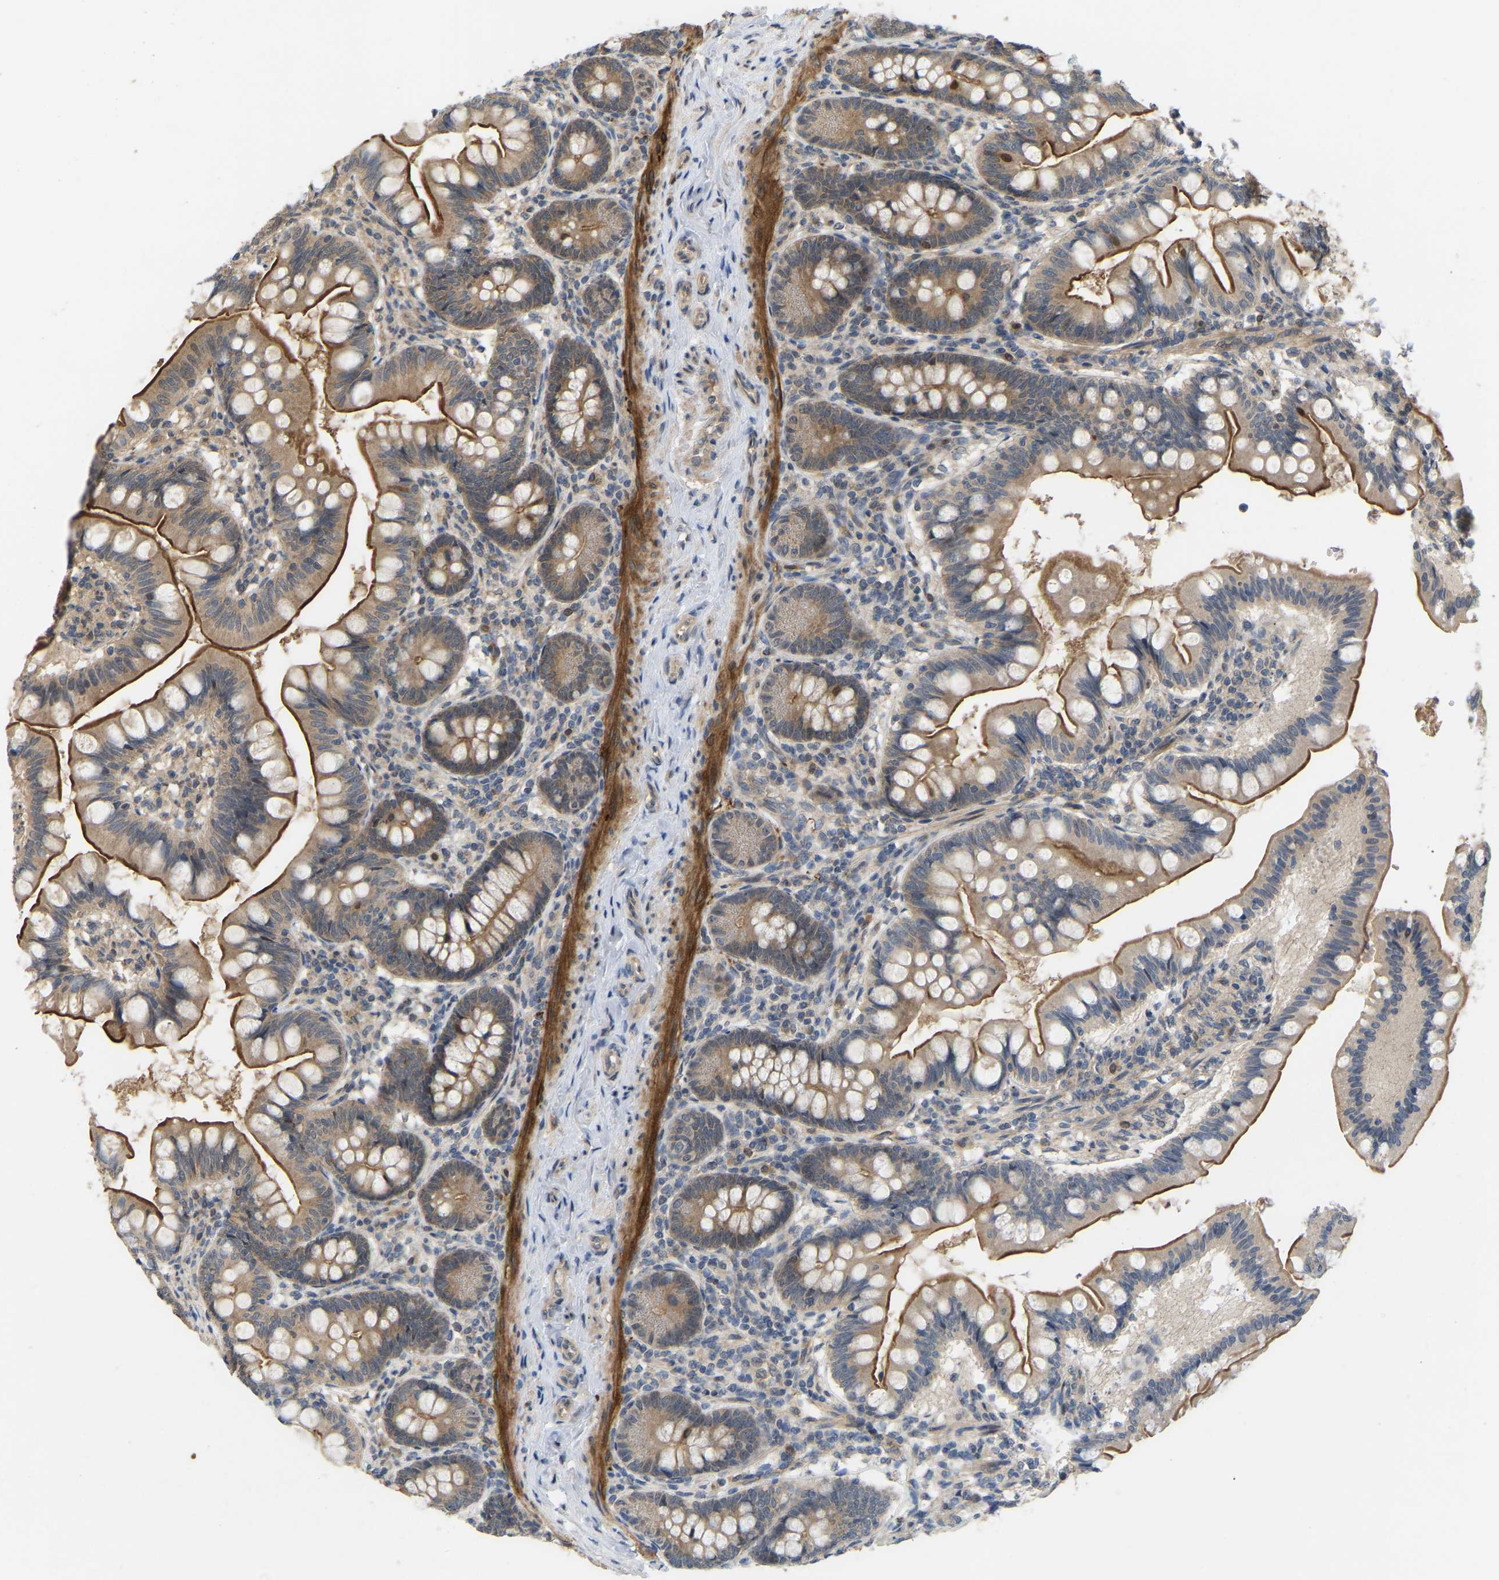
{"staining": {"intensity": "strong", "quantity": ">75%", "location": "cytoplasmic/membranous"}, "tissue": "small intestine", "cell_type": "Glandular cells", "image_type": "normal", "snomed": [{"axis": "morphology", "description": "Normal tissue, NOS"}, {"axis": "topography", "description": "Small intestine"}], "caption": "Immunohistochemistry (IHC) (DAB (3,3'-diaminobenzidine)) staining of benign small intestine reveals strong cytoplasmic/membranous protein positivity in approximately >75% of glandular cells.", "gene": "LIMK2", "patient": {"sex": "male", "age": 7}}